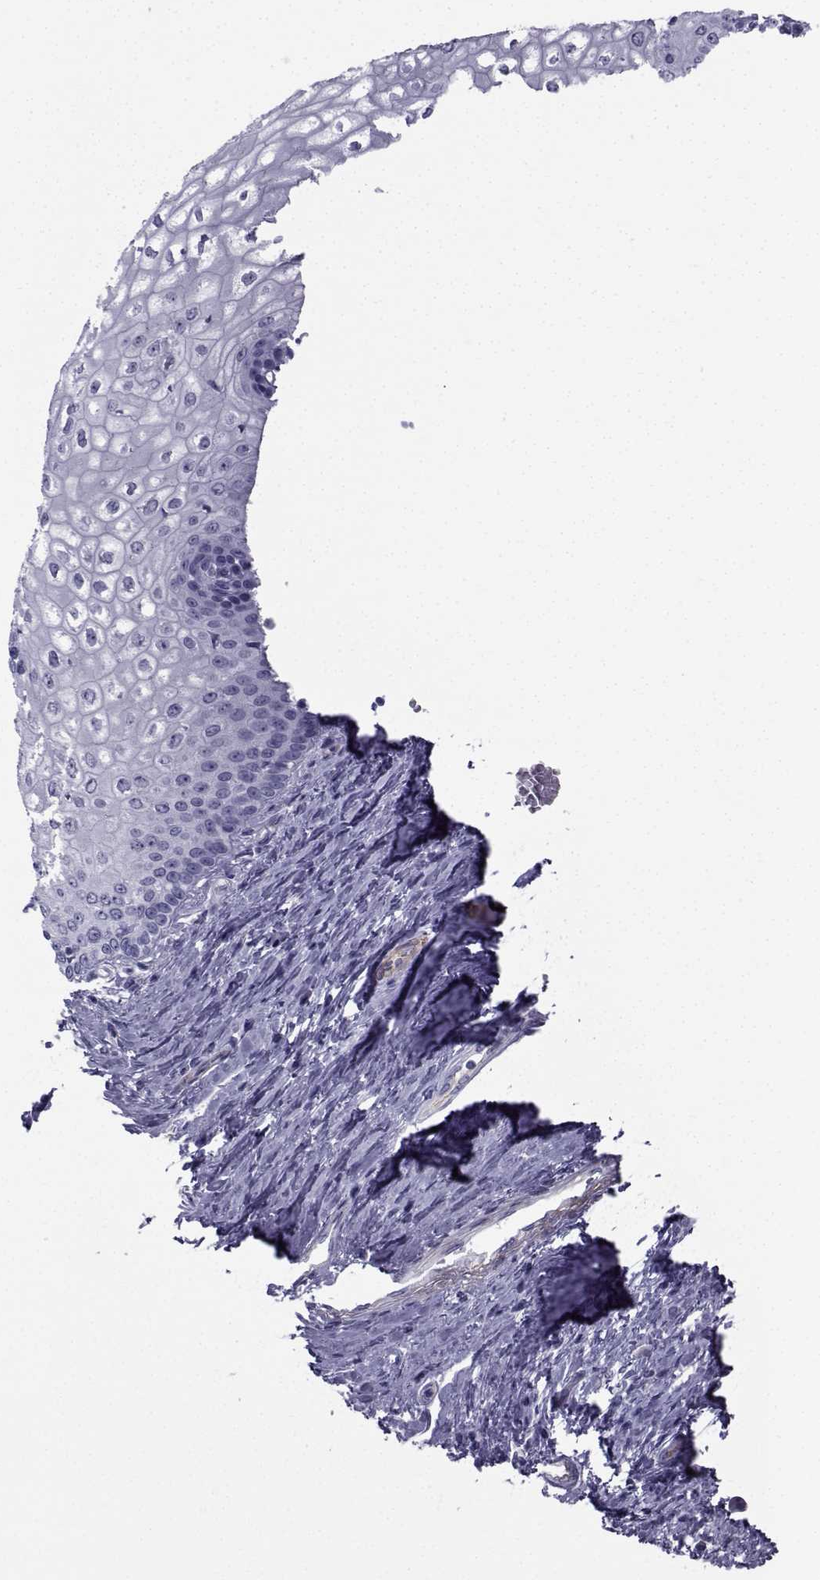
{"staining": {"intensity": "negative", "quantity": "none", "location": "none"}, "tissue": "cervical cancer", "cell_type": "Tumor cells", "image_type": "cancer", "snomed": [{"axis": "morphology", "description": "Squamous cell carcinoma, NOS"}, {"axis": "topography", "description": "Cervix"}], "caption": "An IHC histopathology image of squamous cell carcinoma (cervical) is shown. There is no staining in tumor cells of squamous cell carcinoma (cervical). (Stains: DAB (3,3'-diaminobenzidine) immunohistochemistry (IHC) with hematoxylin counter stain, Microscopy: brightfield microscopy at high magnification).", "gene": "SPANXD", "patient": {"sex": "female", "age": 26}}